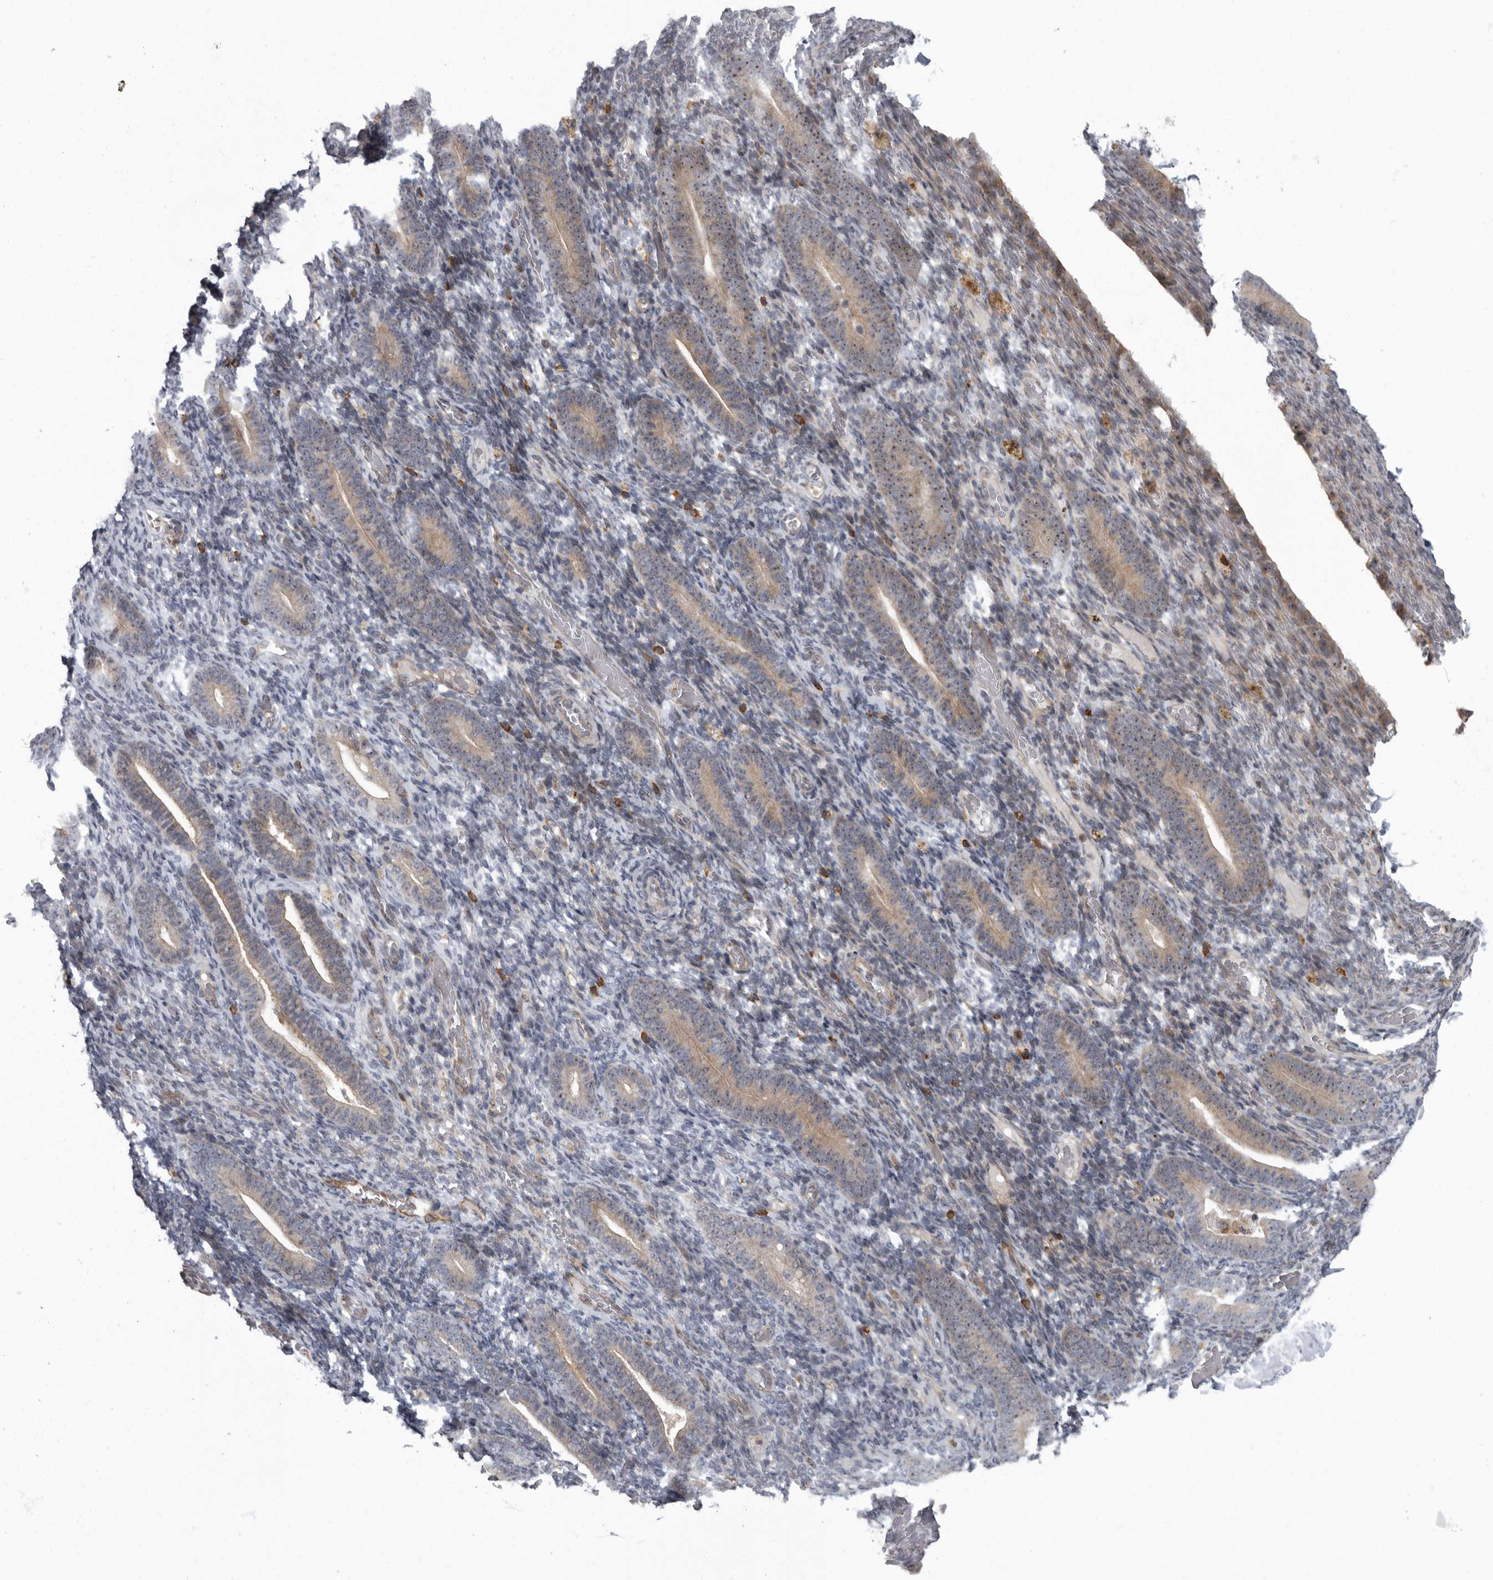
{"staining": {"intensity": "negative", "quantity": "none", "location": "none"}, "tissue": "endometrium", "cell_type": "Cells in endometrial stroma", "image_type": "normal", "snomed": [{"axis": "morphology", "description": "Normal tissue, NOS"}, {"axis": "topography", "description": "Endometrium"}], "caption": "Immunohistochemistry of unremarkable human endometrium exhibits no positivity in cells in endometrial stroma. (DAB (3,3'-diaminobenzidine) IHC visualized using brightfield microscopy, high magnification).", "gene": "PDCD11", "patient": {"sex": "female", "age": 51}}